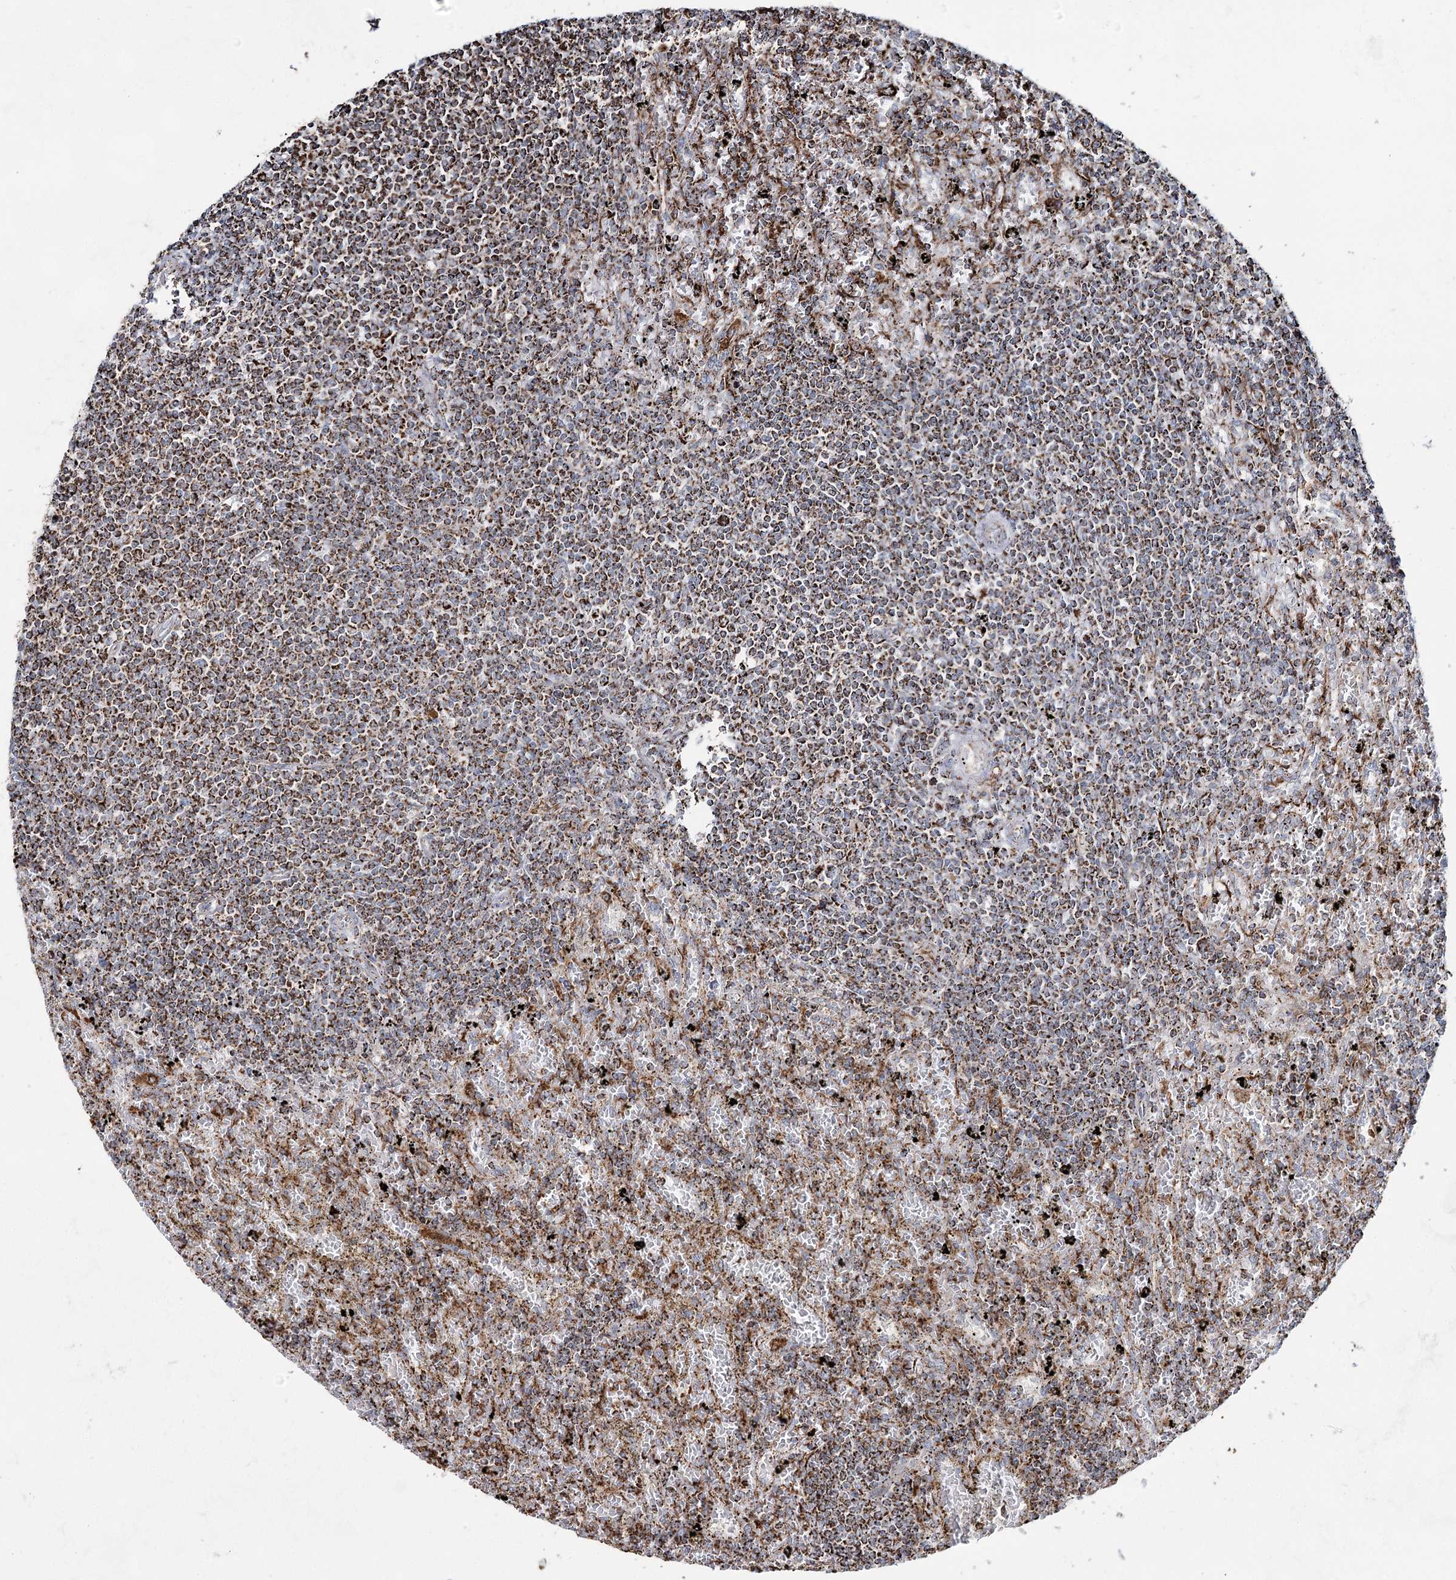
{"staining": {"intensity": "strong", "quantity": ">75%", "location": "cytoplasmic/membranous"}, "tissue": "lymphoma", "cell_type": "Tumor cells", "image_type": "cancer", "snomed": [{"axis": "morphology", "description": "Malignant lymphoma, non-Hodgkin's type, Low grade"}, {"axis": "topography", "description": "Spleen"}], "caption": "Low-grade malignant lymphoma, non-Hodgkin's type stained for a protein (brown) reveals strong cytoplasmic/membranous positive staining in approximately >75% of tumor cells.", "gene": "CWF19L1", "patient": {"sex": "male", "age": 76}}